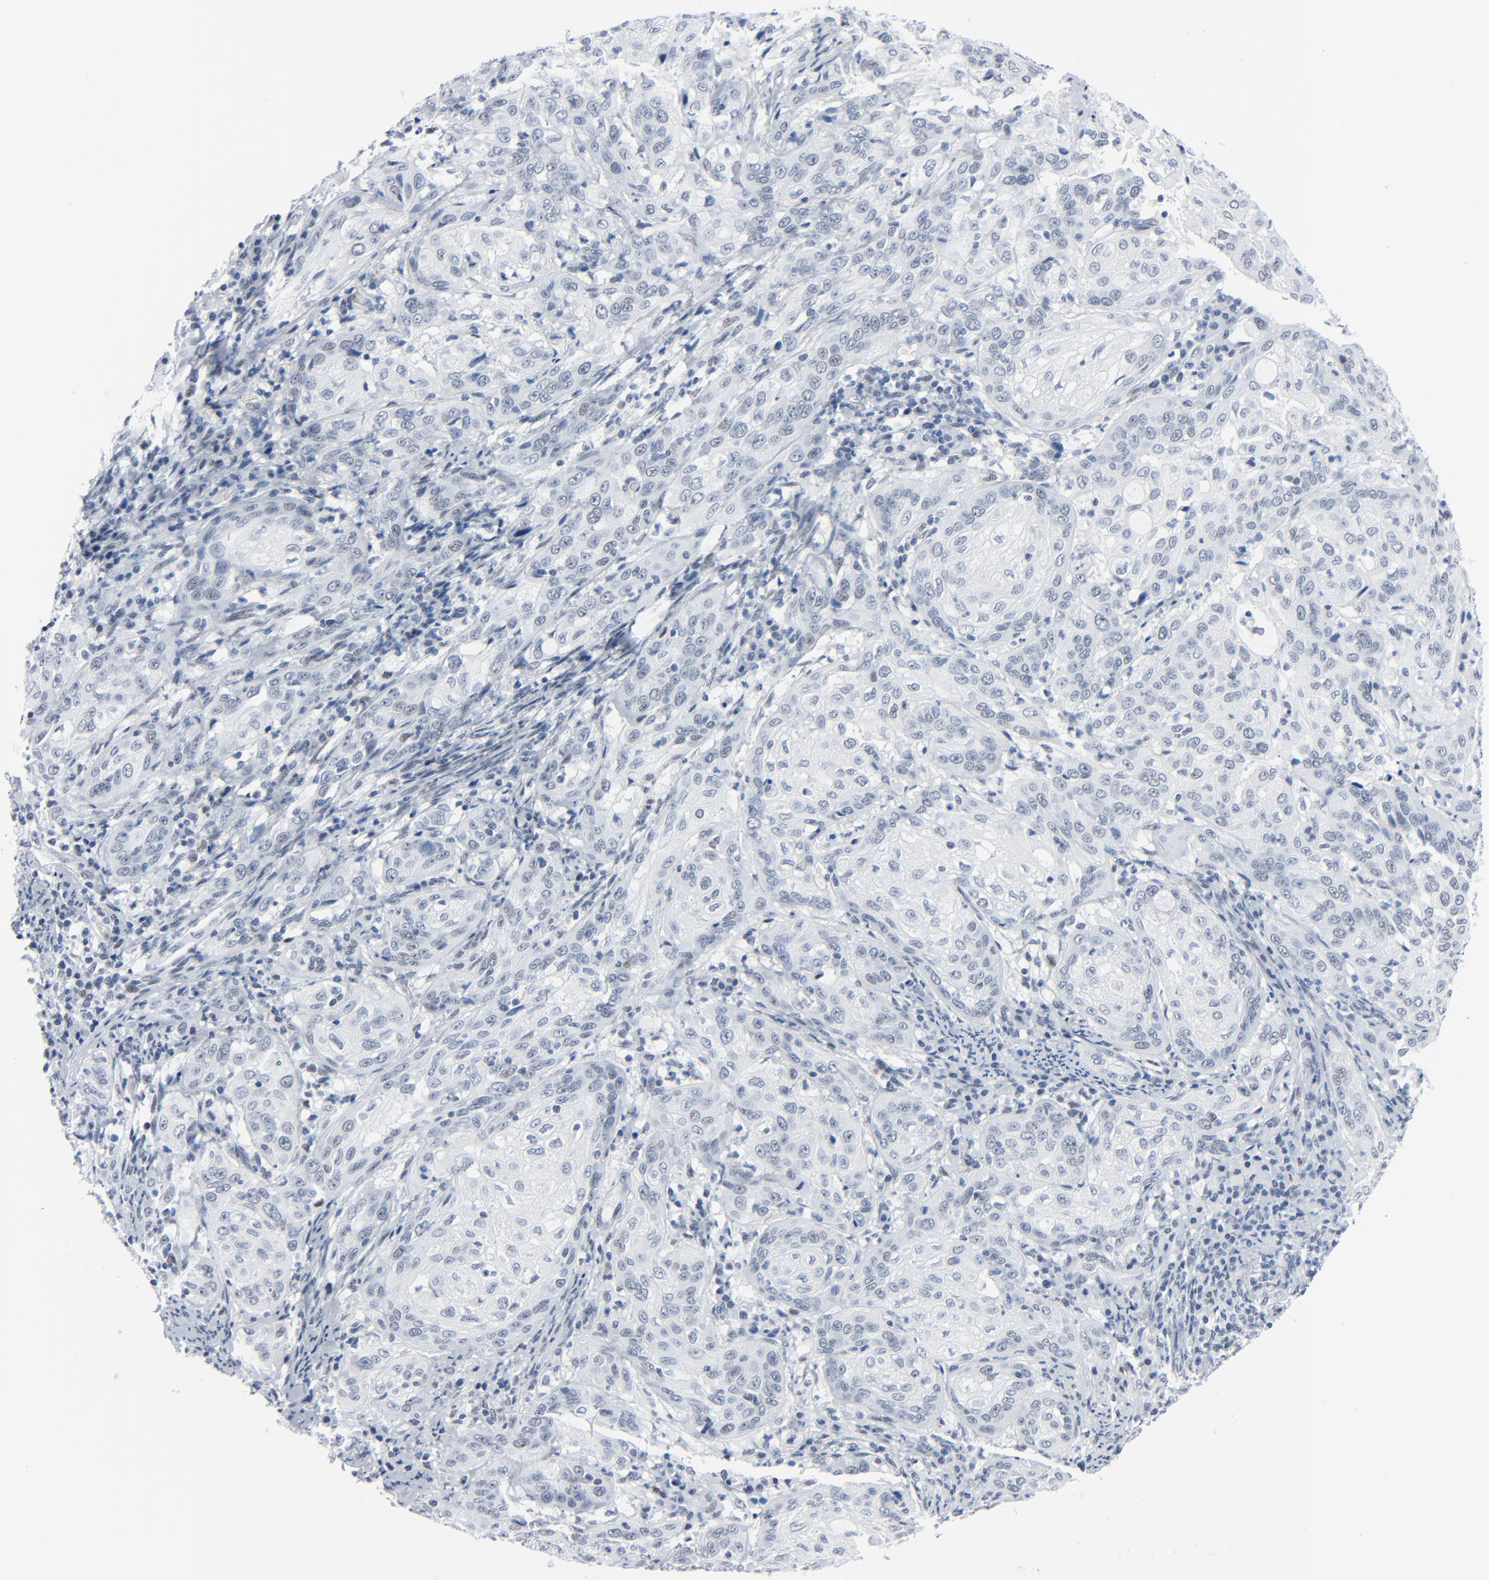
{"staining": {"intensity": "weak", "quantity": "<25%", "location": "nuclear"}, "tissue": "cervical cancer", "cell_type": "Tumor cells", "image_type": "cancer", "snomed": [{"axis": "morphology", "description": "Squamous cell carcinoma, NOS"}, {"axis": "topography", "description": "Cervix"}], "caption": "The micrograph demonstrates no significant positivity in tumor cells of cervical cancer.", "gene": "SIRT1", "patient": {"sex": "female", "age": 41}}